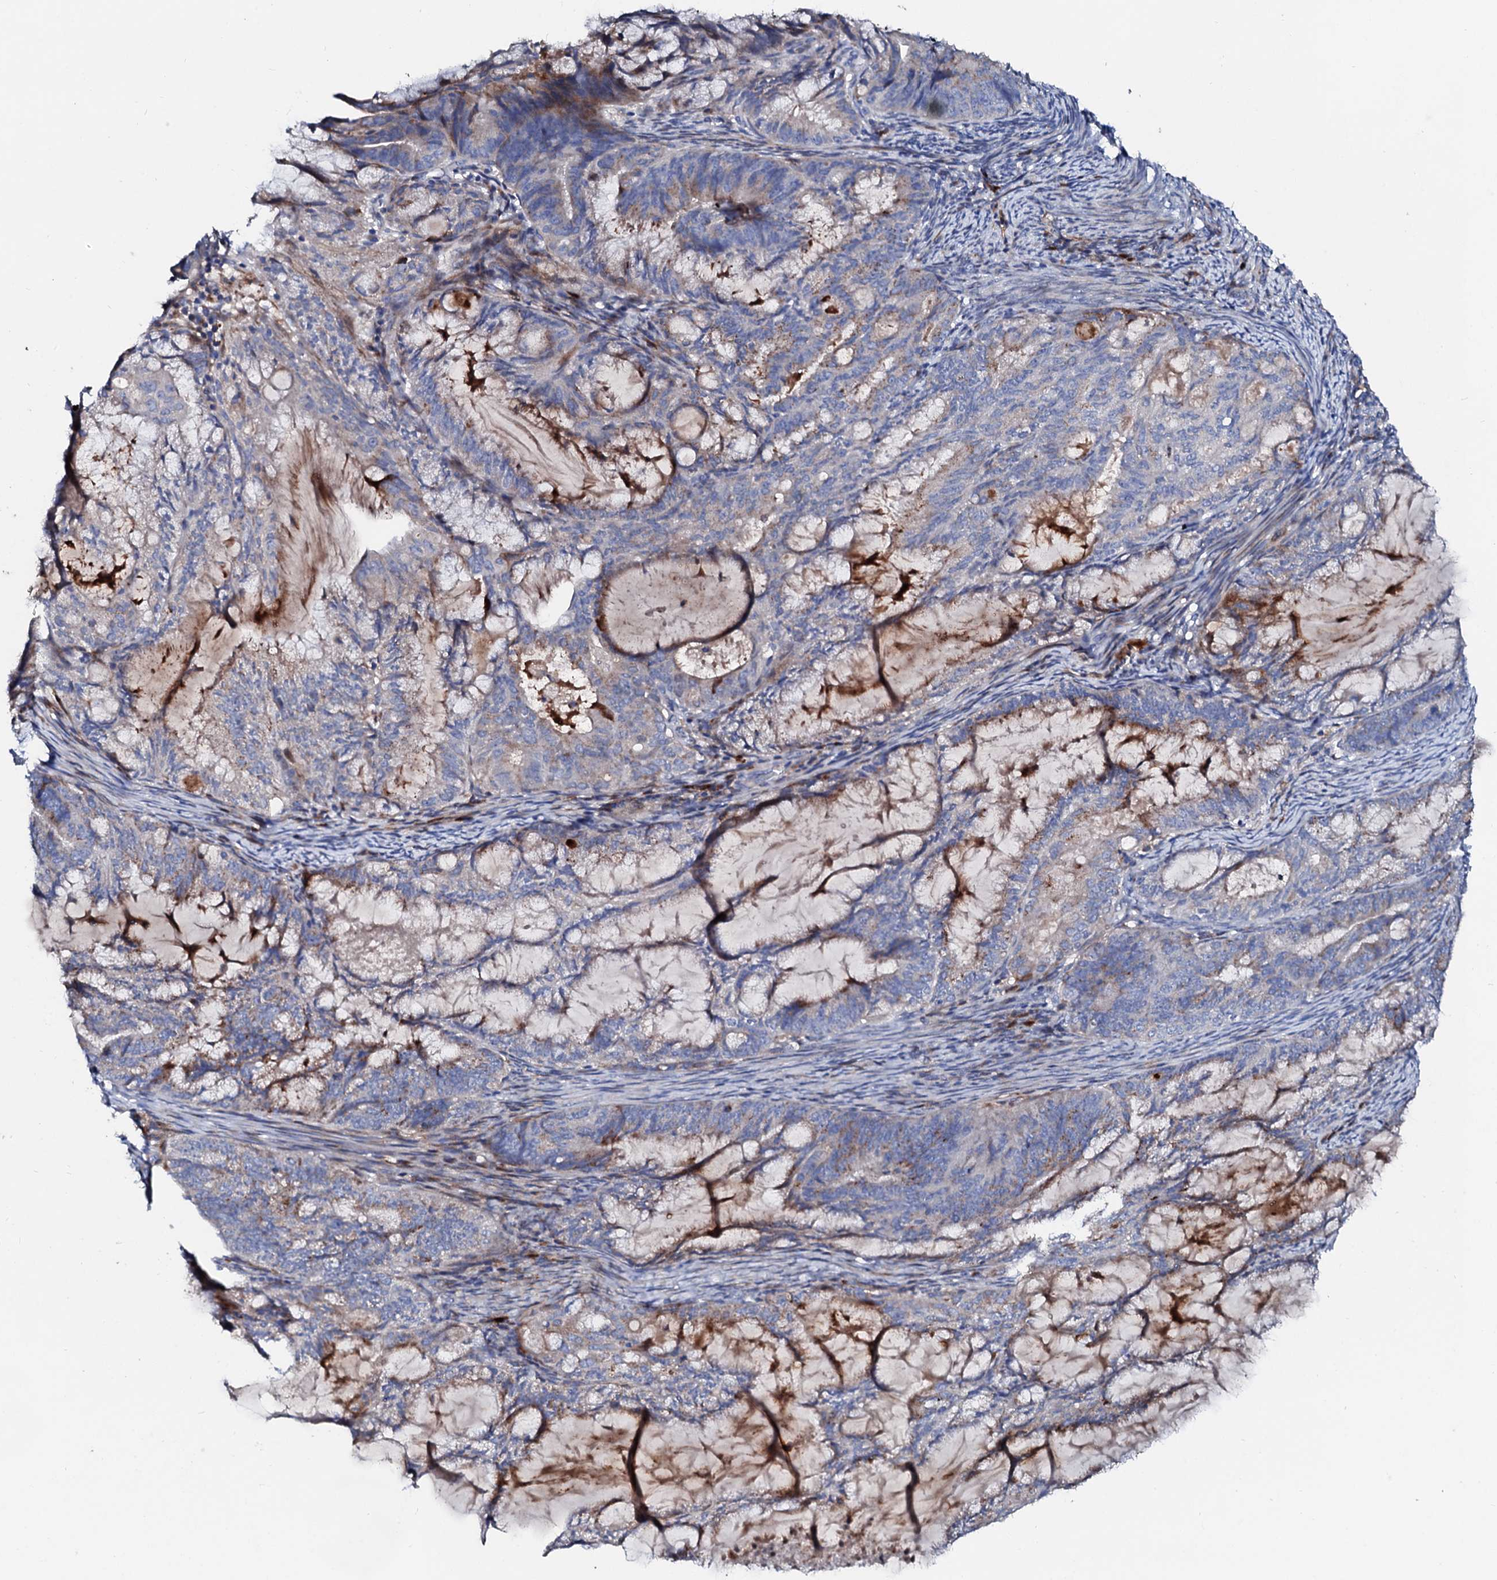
{"staining": {"intensity": "weak", "quantity": "<25%", "location": "cytoplasmic/membranous"}, "tissue": "endometrial cancer", "cell_type": "Tumor cells", "image_type": "cancer", "snomed": [{"axis": "morphology", "description": "Adenocarcinoma, NOS"}, {"axis": "topography", "description": "Endometrium"}], "caption": "Immunohistochemistry (IHC) image of human endometrial cancer (adenocarcinoma) stained for a protein (brown), which shows no positivity in tumor cells.", "gene": "SLC10A7", "patient": {"sex": "female", "age": 86}}